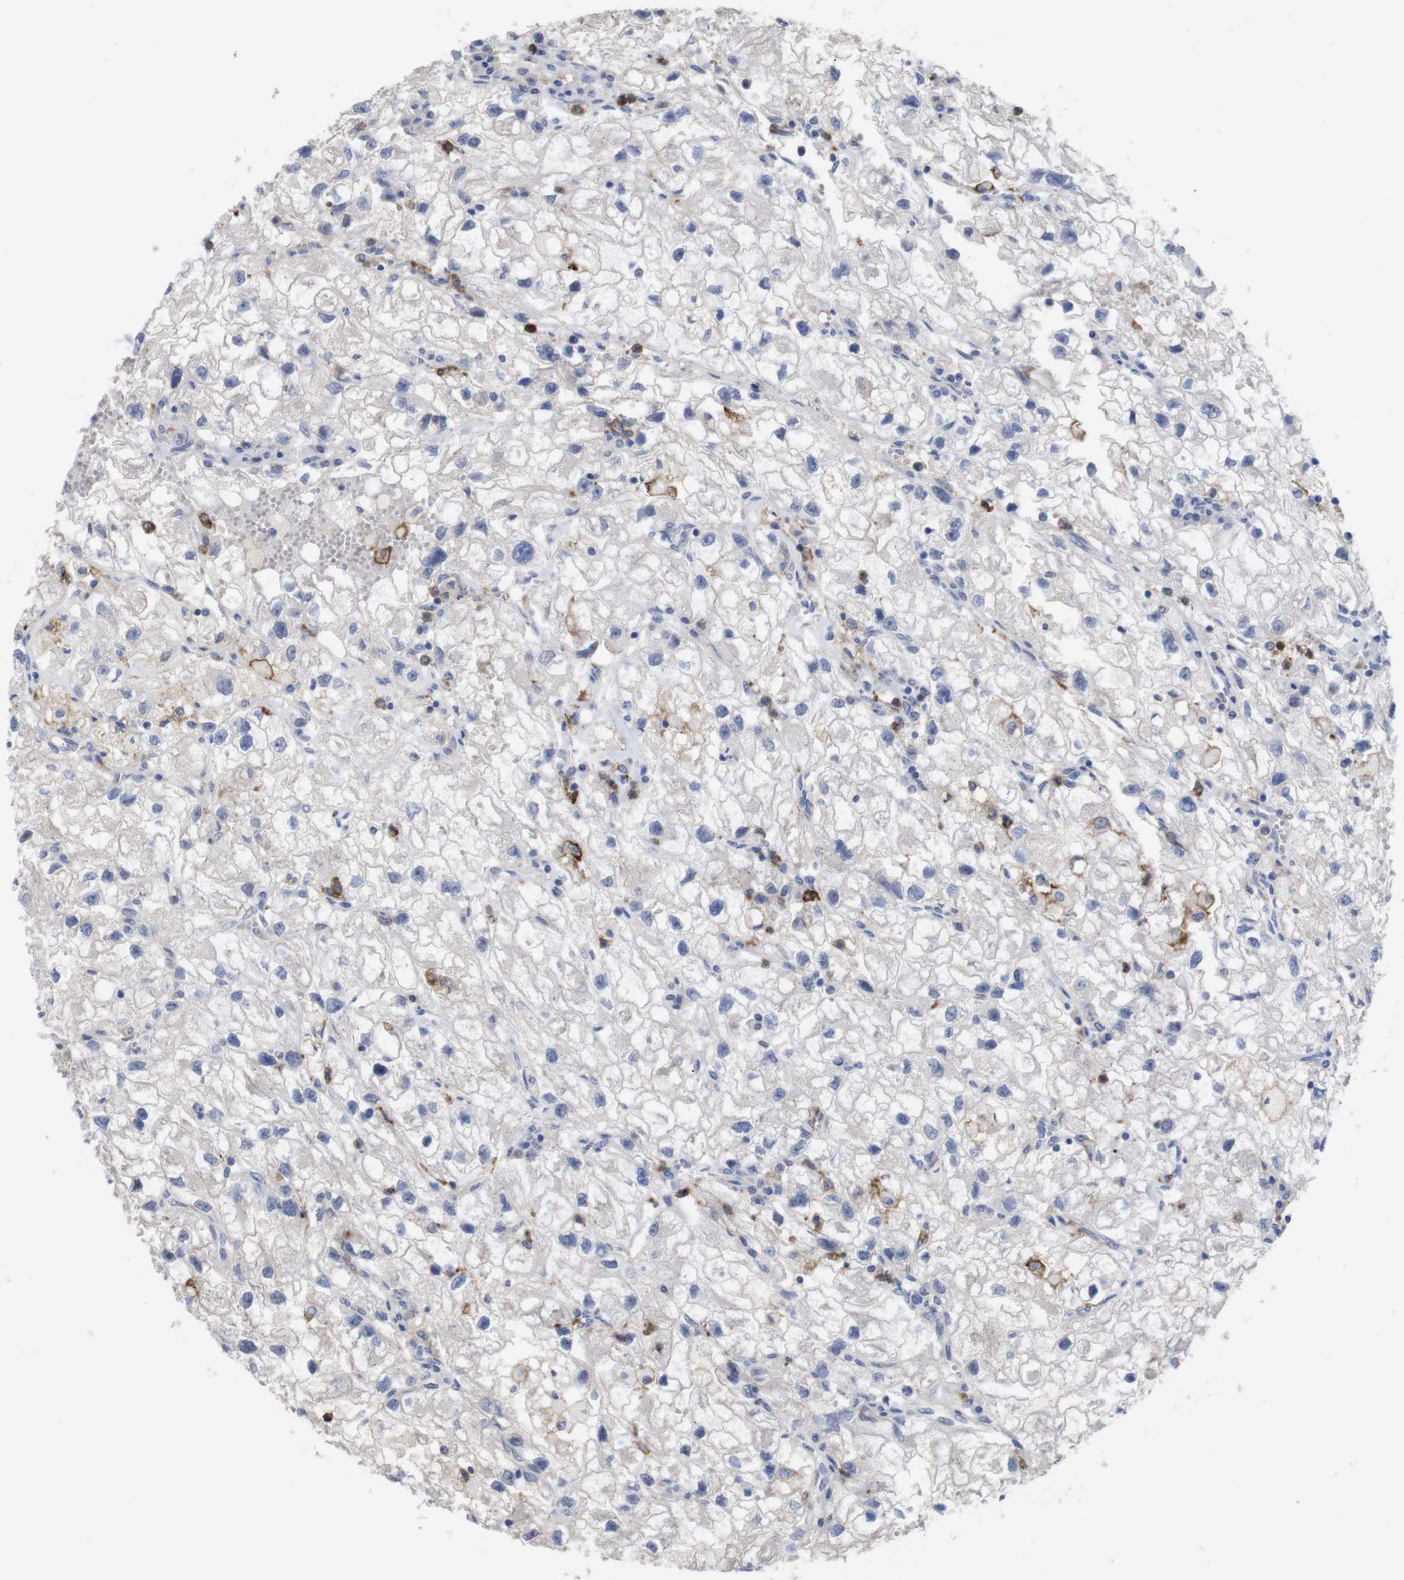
{"staining": {"intensity": "negative", "quantity": "none", "location": "none"}, "tissue": "renal cancer", "cell_type": "Tumor cells", "image_type": "cancer", "snomed": [{"axis": "morphology", "description": "Adenocarcinoma, NOS"}, {"axis": "topography", "description": "Kidney"}], "caption": "Immunohistochemistry image of neoplastic tissue: human renal cancer stained with DAB shows no significant protein expression in tumor cells. The staining is performed using DAB (3,3'-diaminobenzidine) brown chromogen with nuclei counter-stained in using hematoxylin.", "gene": "C5AR1", "patient": {"sex": "female", "age": 70}}